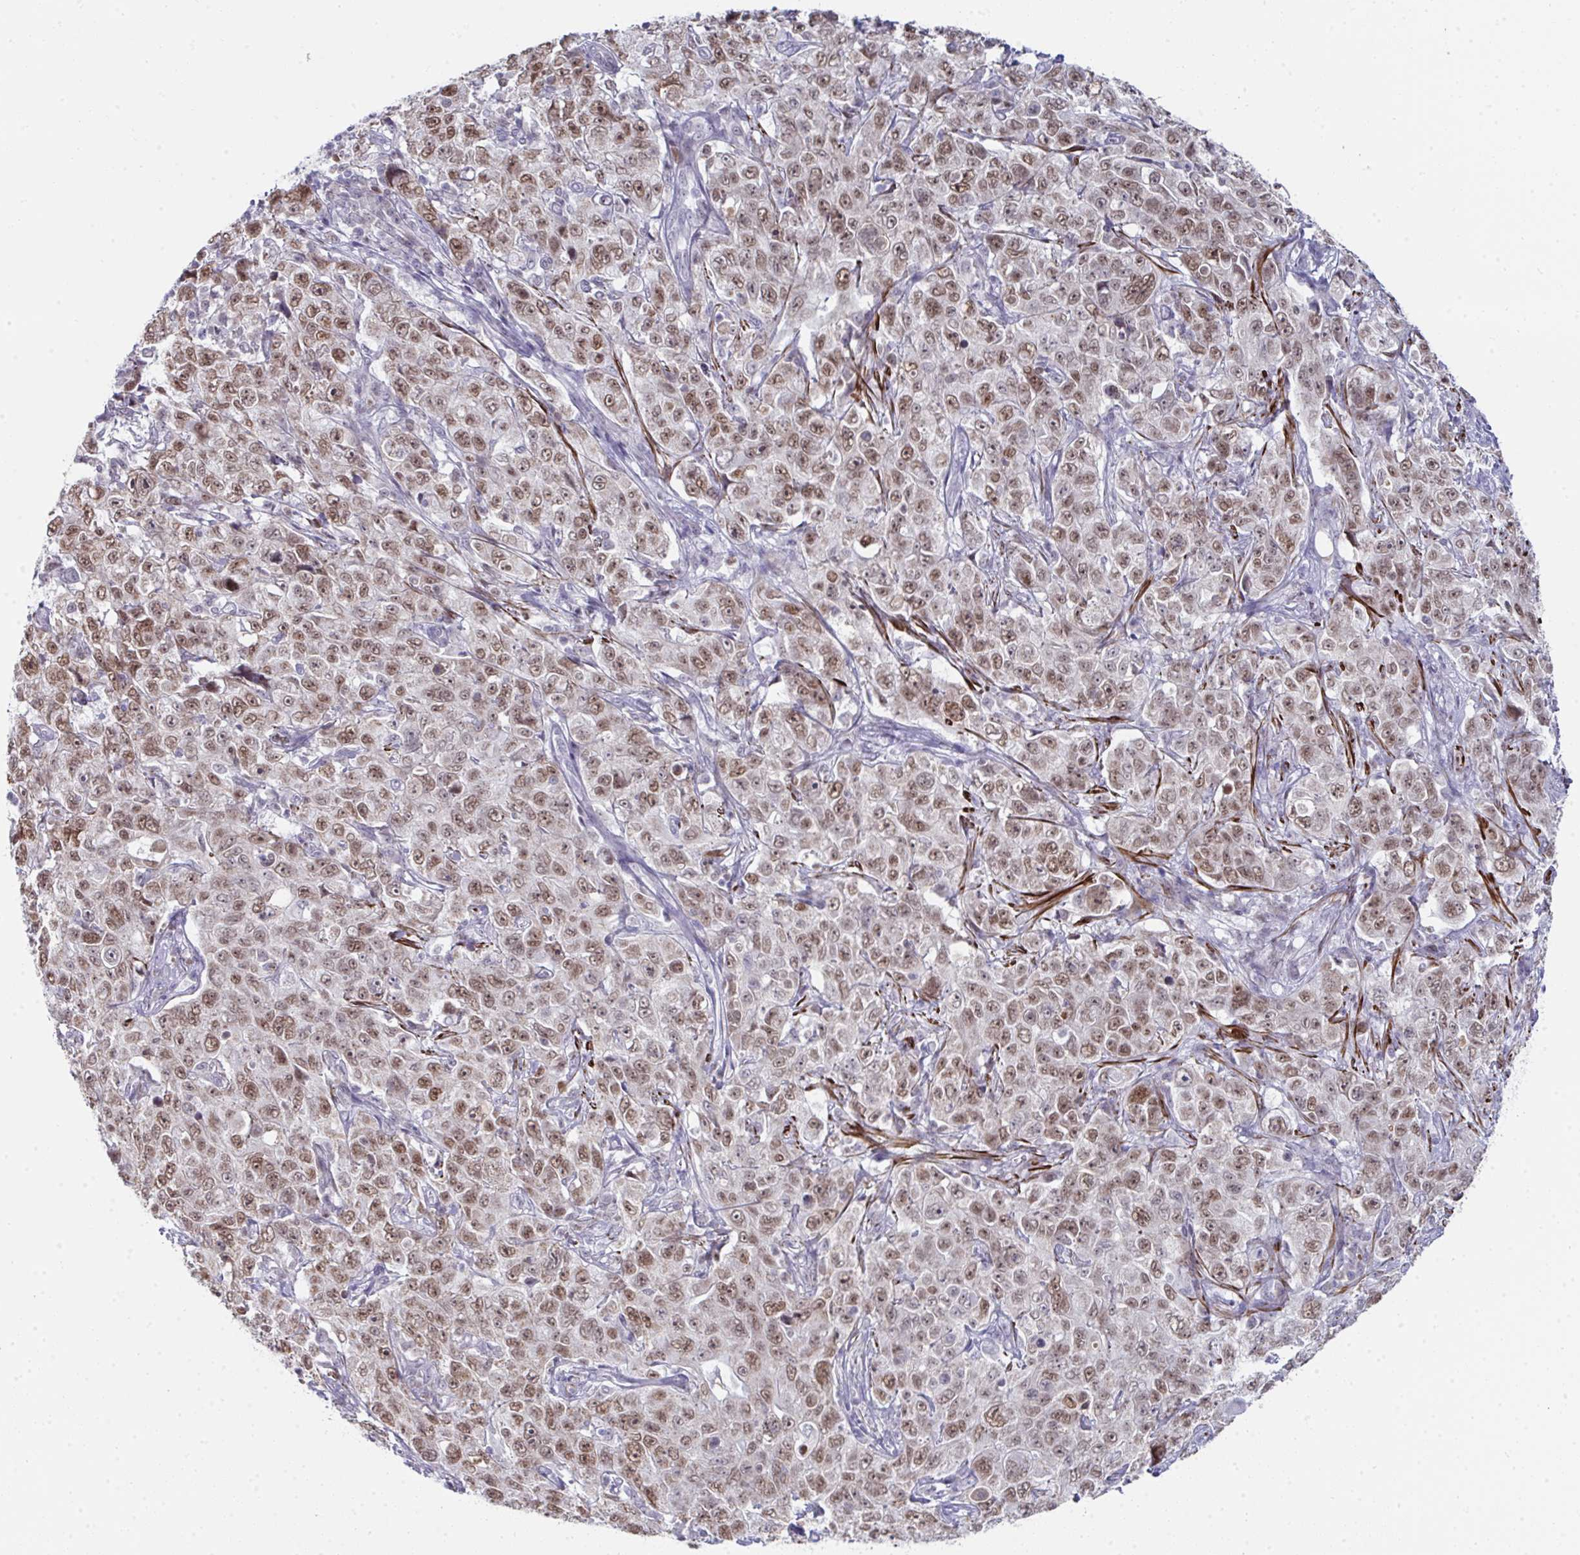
{"staining": {"intensity": "moderate", "quantity": ">75%", "location": "nuclear"}, "tissue": "pancreatic cancer", "cell_type": "Tumor cells", "image_type": "cancer", "snomed": [{"axis": "morphology", "description": "Adenocarcinoma, NOS"}, {"axis": "topography", "description": "Pancreas"}], "caption": "Immunohistochemical staining of human pancreatic adenocarcinoma demonstrates moderate nuclear protein staining in about >75% of tumor cells.", "gene": "GINS2", "patient": {"sex": "male", "age": 68}}